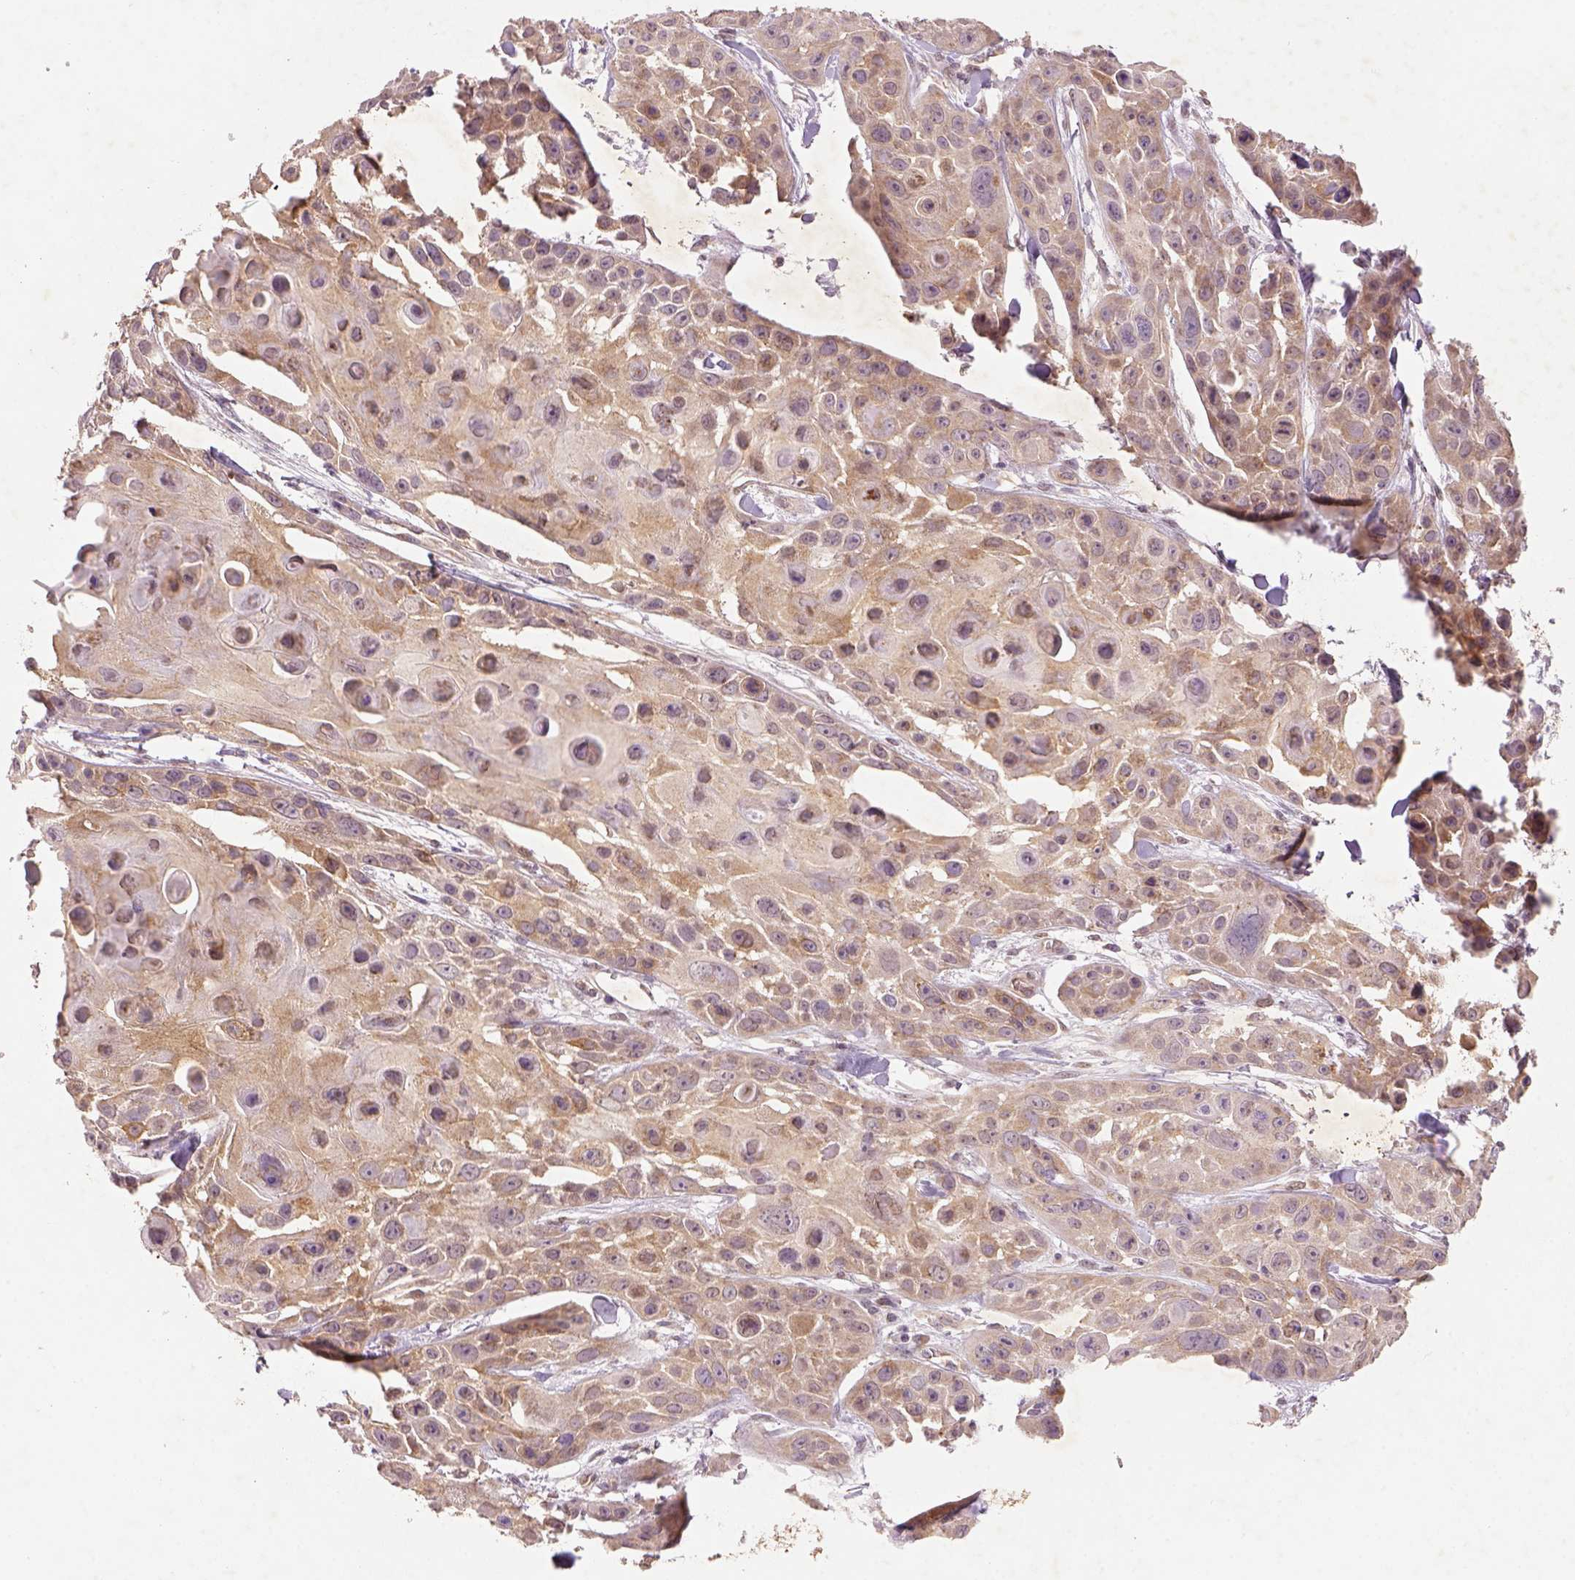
{"staining": {"intensity": "weak", "quantity": ">75%", "location": "cytoplasmic/membranous"}, "tissue": "skin cancer", "cell_type": "Tumor cells", "image_type": "cancer", "snomed": [{"axis": "morphology", "description": "Squamous cell carcinoma, NOS"}, {"axis": "topography", "description": "Skin"}, {"axis": "topography", "description": "Anal"}], "caption": "Immunohistochemistry (IHC) (DAB (3,3'-diaminobenzidine)) staining of human skin cancer (squamous cell carcinoma) reveals weak cytoplasmic/membranous protein expression in about >75% of tumor cells.", "gene": "AP2B1", "patient": {"sex": "female", "age": 75}}